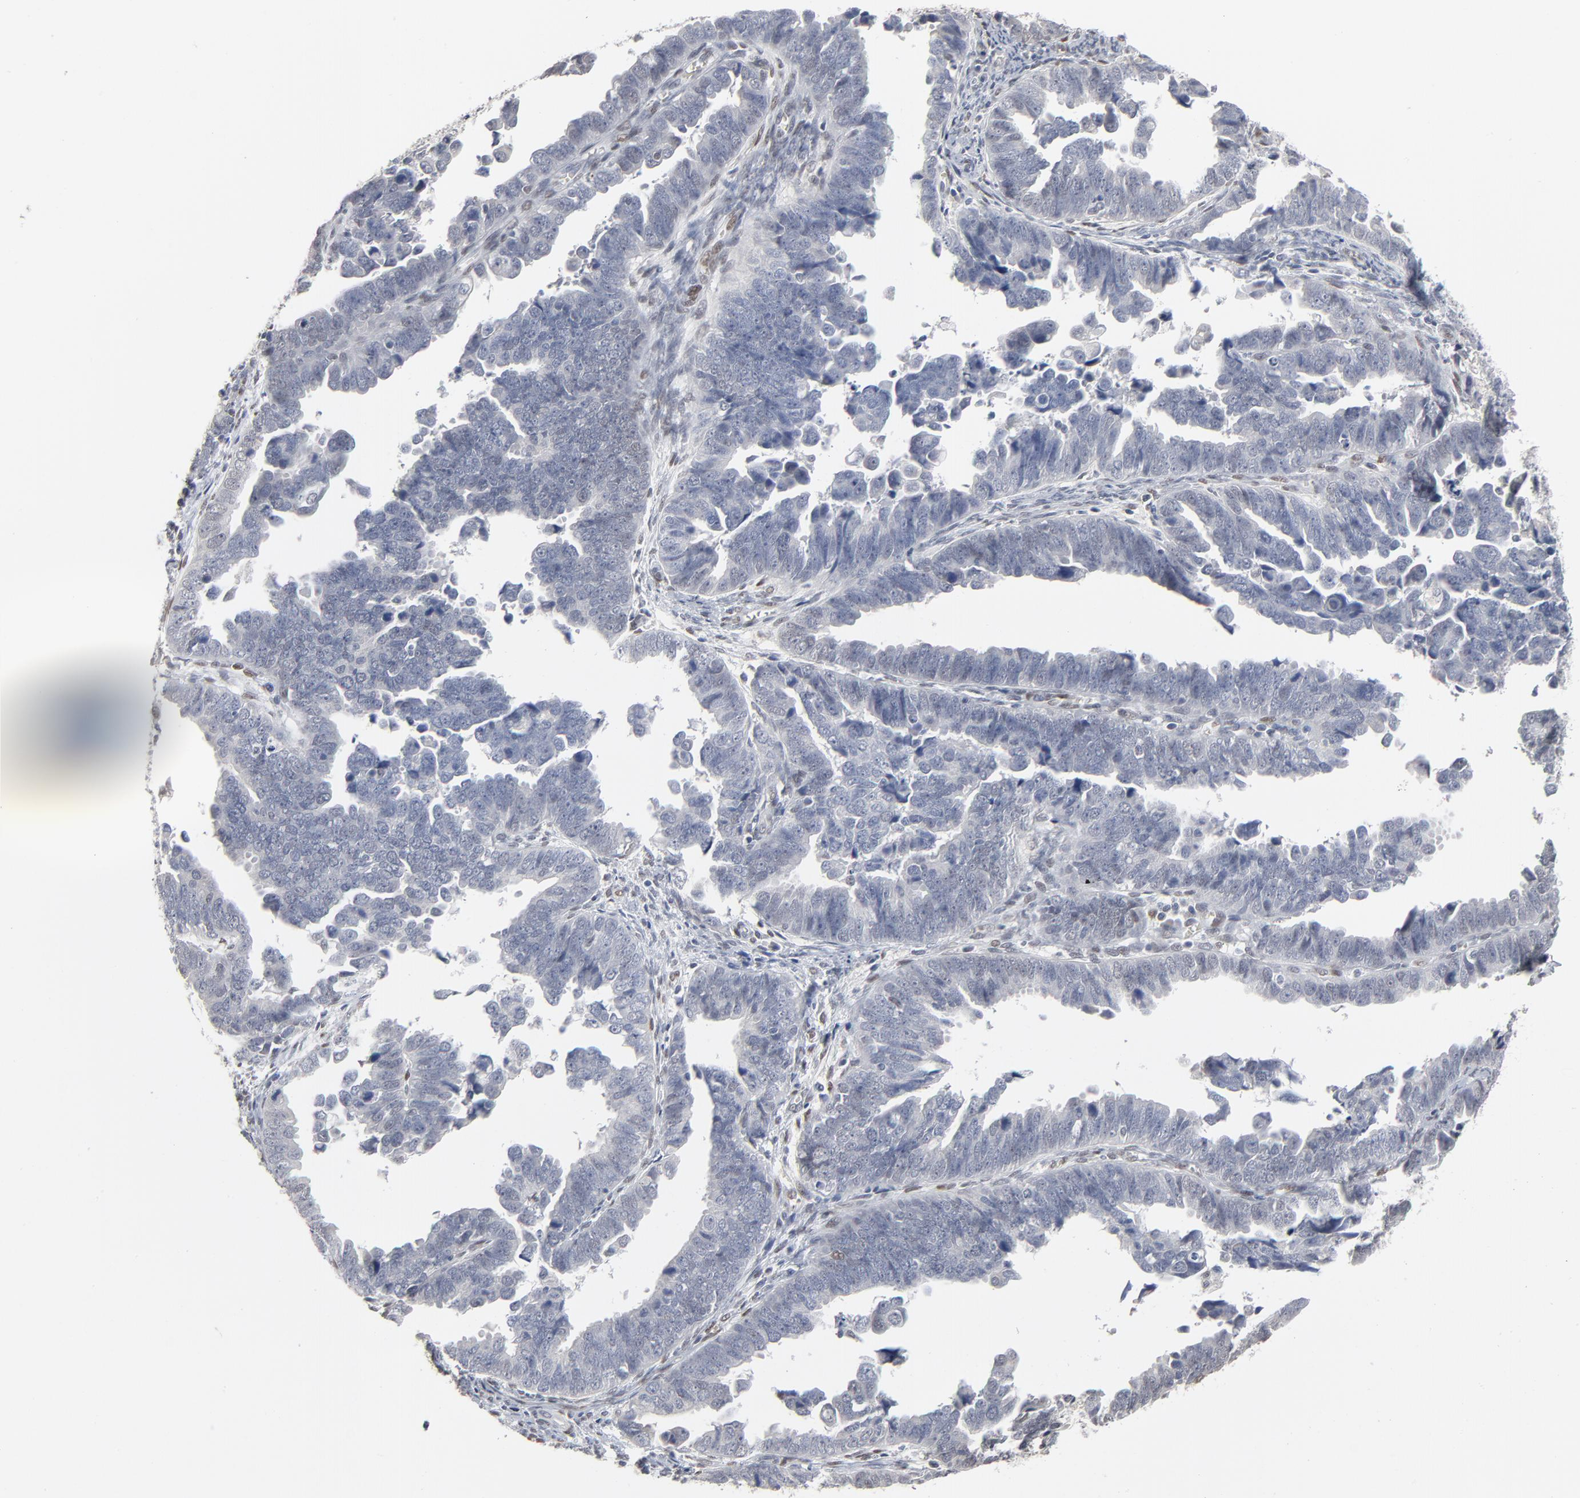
{"staining": {"intensity": "negative", "quantity": "none", "location": "none"}, "tissue": "endometrial cancer", "cell_type": "Tumor cells", "image_type": "cancer", "snomed": [{"axis": "morphology", "description": "Adenocarcinoma, NOS"}, {"axis": "topography", "description": "Endometrium"}], "caption": "The immunohistochemistry (IHC) micrograph has no significant expression in tumor cells of adenocarcinoma (endometrial) tissue. The staining was performed using DAB (3,3'-diaminobenzidine) to visualize the protein expression in brown, while the nuclei were stained in blue with hematoxylin (Magnification: 20x).", "gene": "ATF7", "patient": {"sex": "female", "age": 75}}